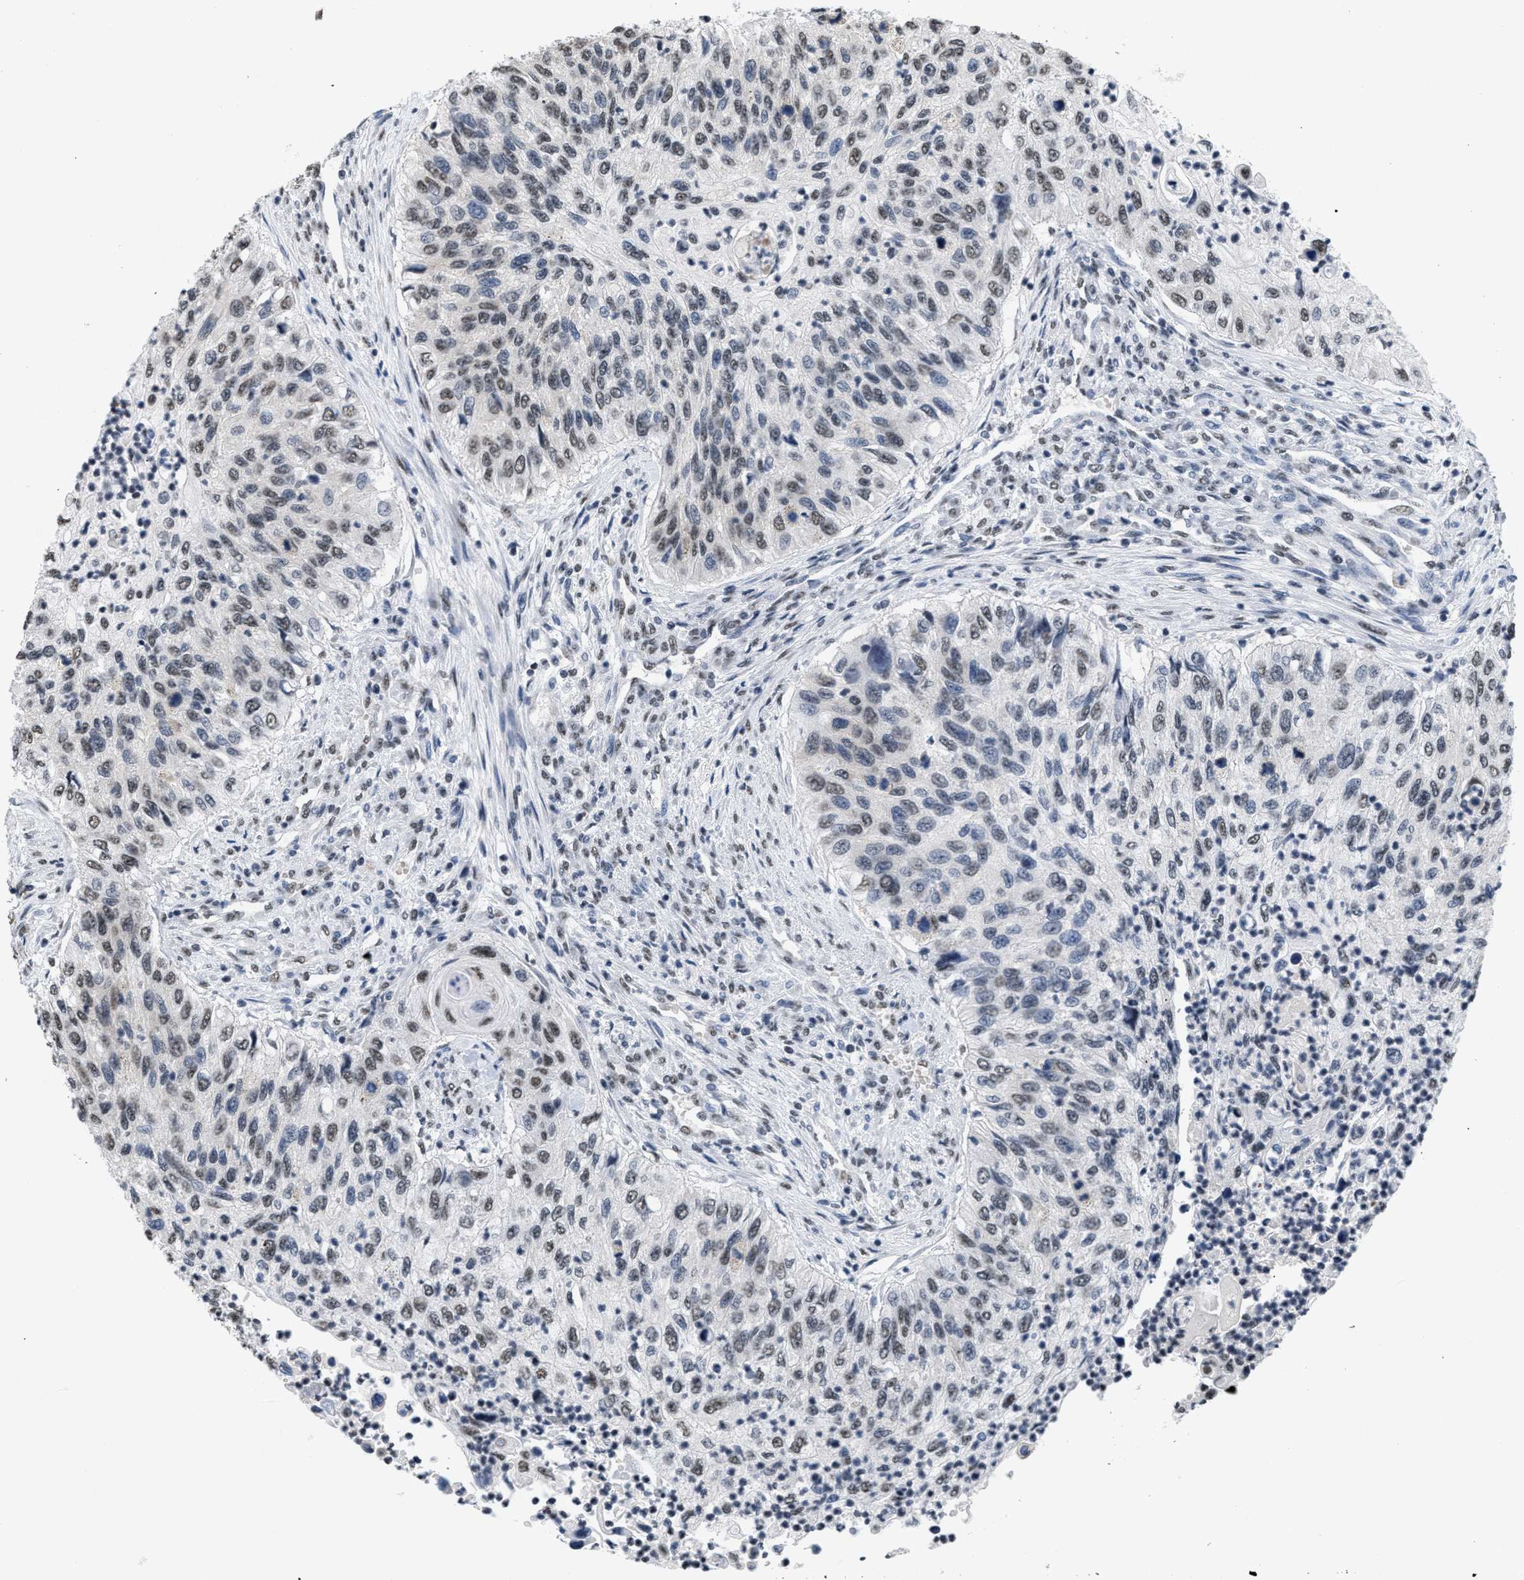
{"staining": {"intensity": "weak", "quantity": "25%-75%", "location": "nuclear"}, "tissue": "urothelial cancer", "cell_type": "Tumor cells", "image_type": "cancer", "snomed": [{"axis": "morphology", "description": "Urothelial carcinoma, High grade"}, {"axis": "topography", "description": "Urinary bladder"}], "caption": "Urothelial cancer tissue exhibits weak nuclear staining in approximately 25%-75% of tumor cells, visualized by immunohistochemistry.", "gene": "RAF1", "patient": {"sex": "female", "age": 60}}